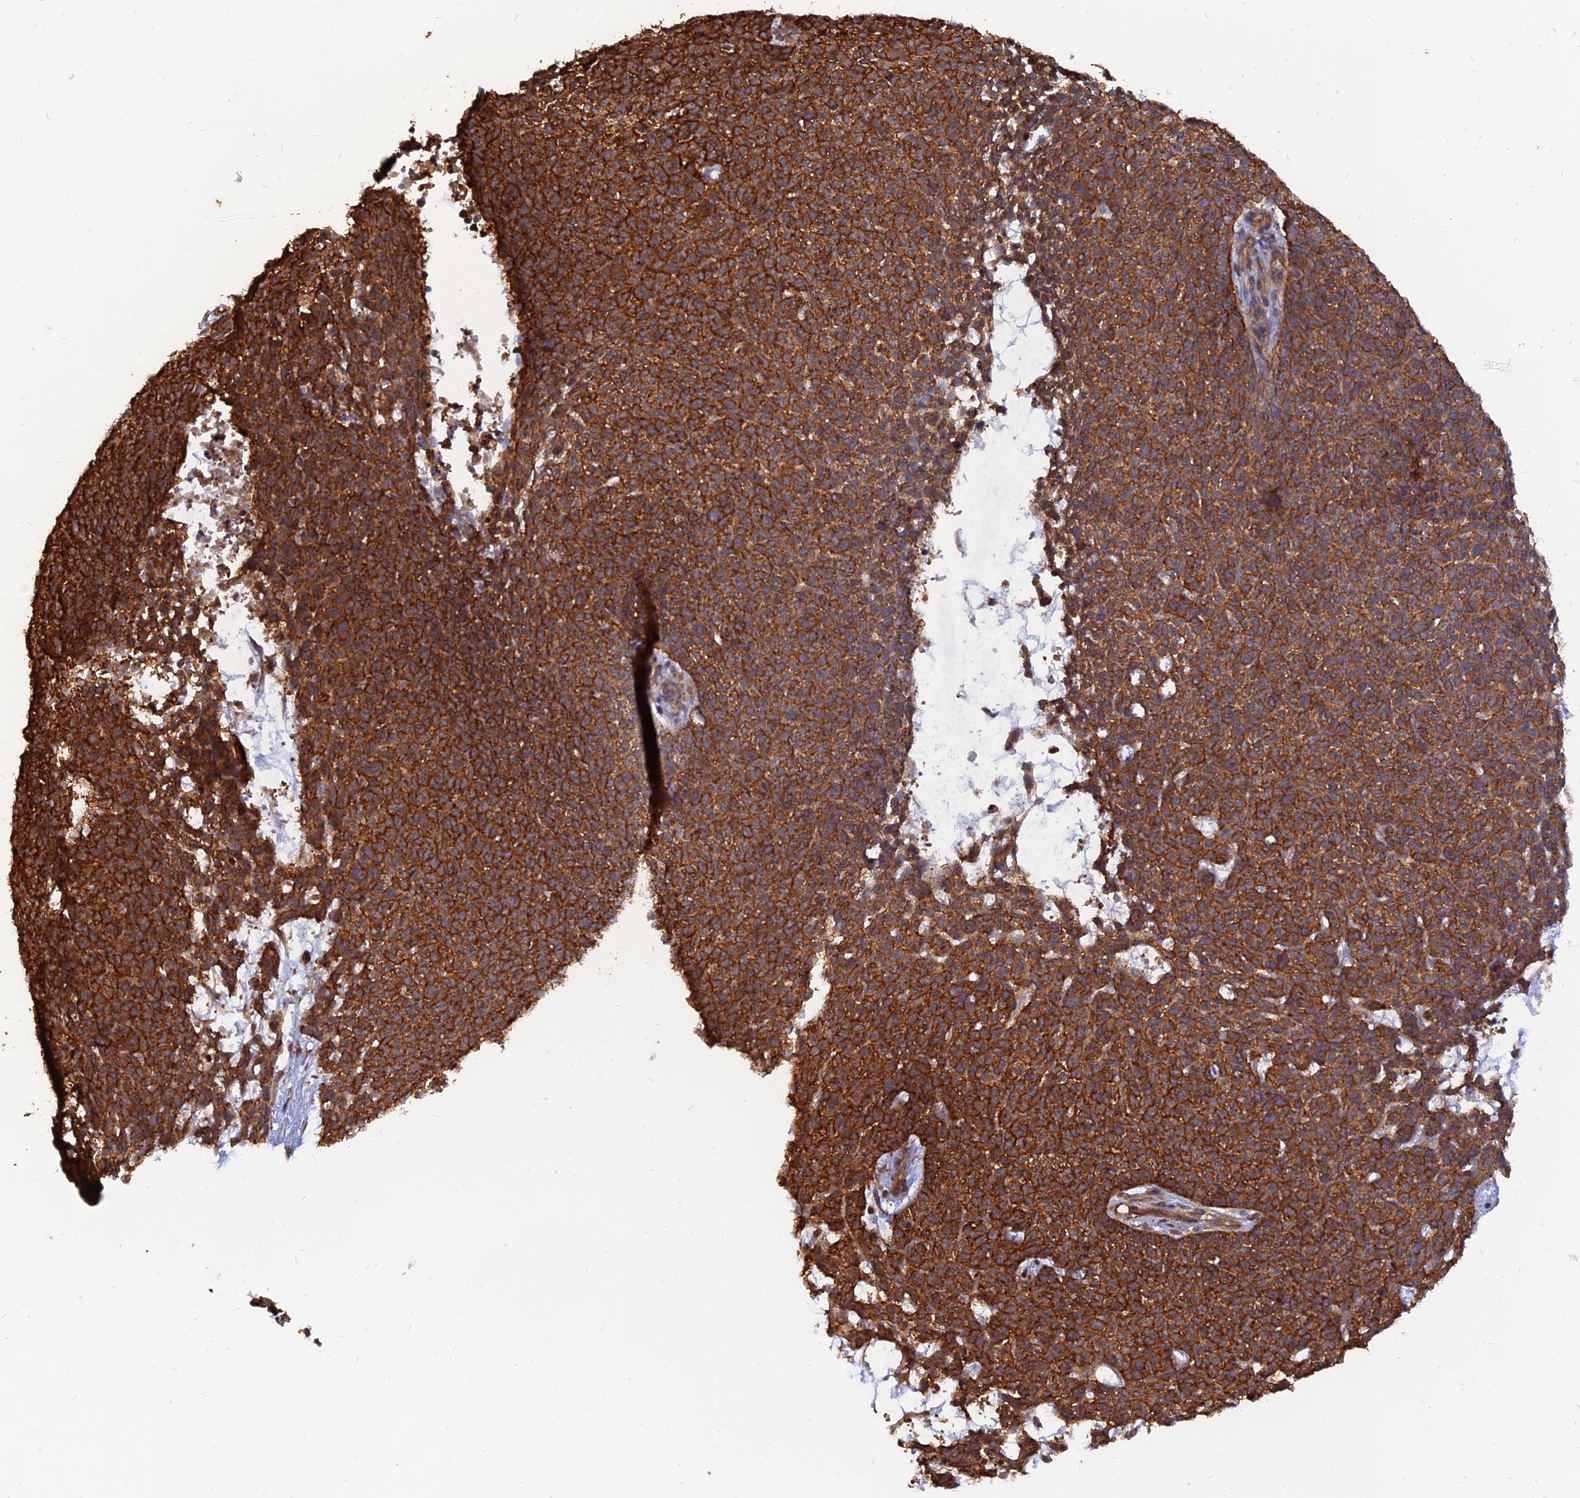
{"staining": {"intensity": "strong", "quantity": ">75%", "location": "cytoplasmic/membranous"}, "tissue": "skin cancer", "cell_type": "Tumor cells", "image_type": "cancer", "snomed": [{"axis": "morphology", "description": "Basal cell carcinoma"}, {"axis": "topography", "description": "Skin"}], "caption": "Immunohistochemical staining of skin cancer shows high levels of strong cytoplasmic/membranous expression in approximately >75% of tumor cells. The staining is performed using DAB (3,3'-diaminobenzidine) brown chromogen to label protein expression. The nuclei are counter-stained blue using hematoxylin.", "gene": "WDR41", "patient": {"sex": "female", "age": 84}}